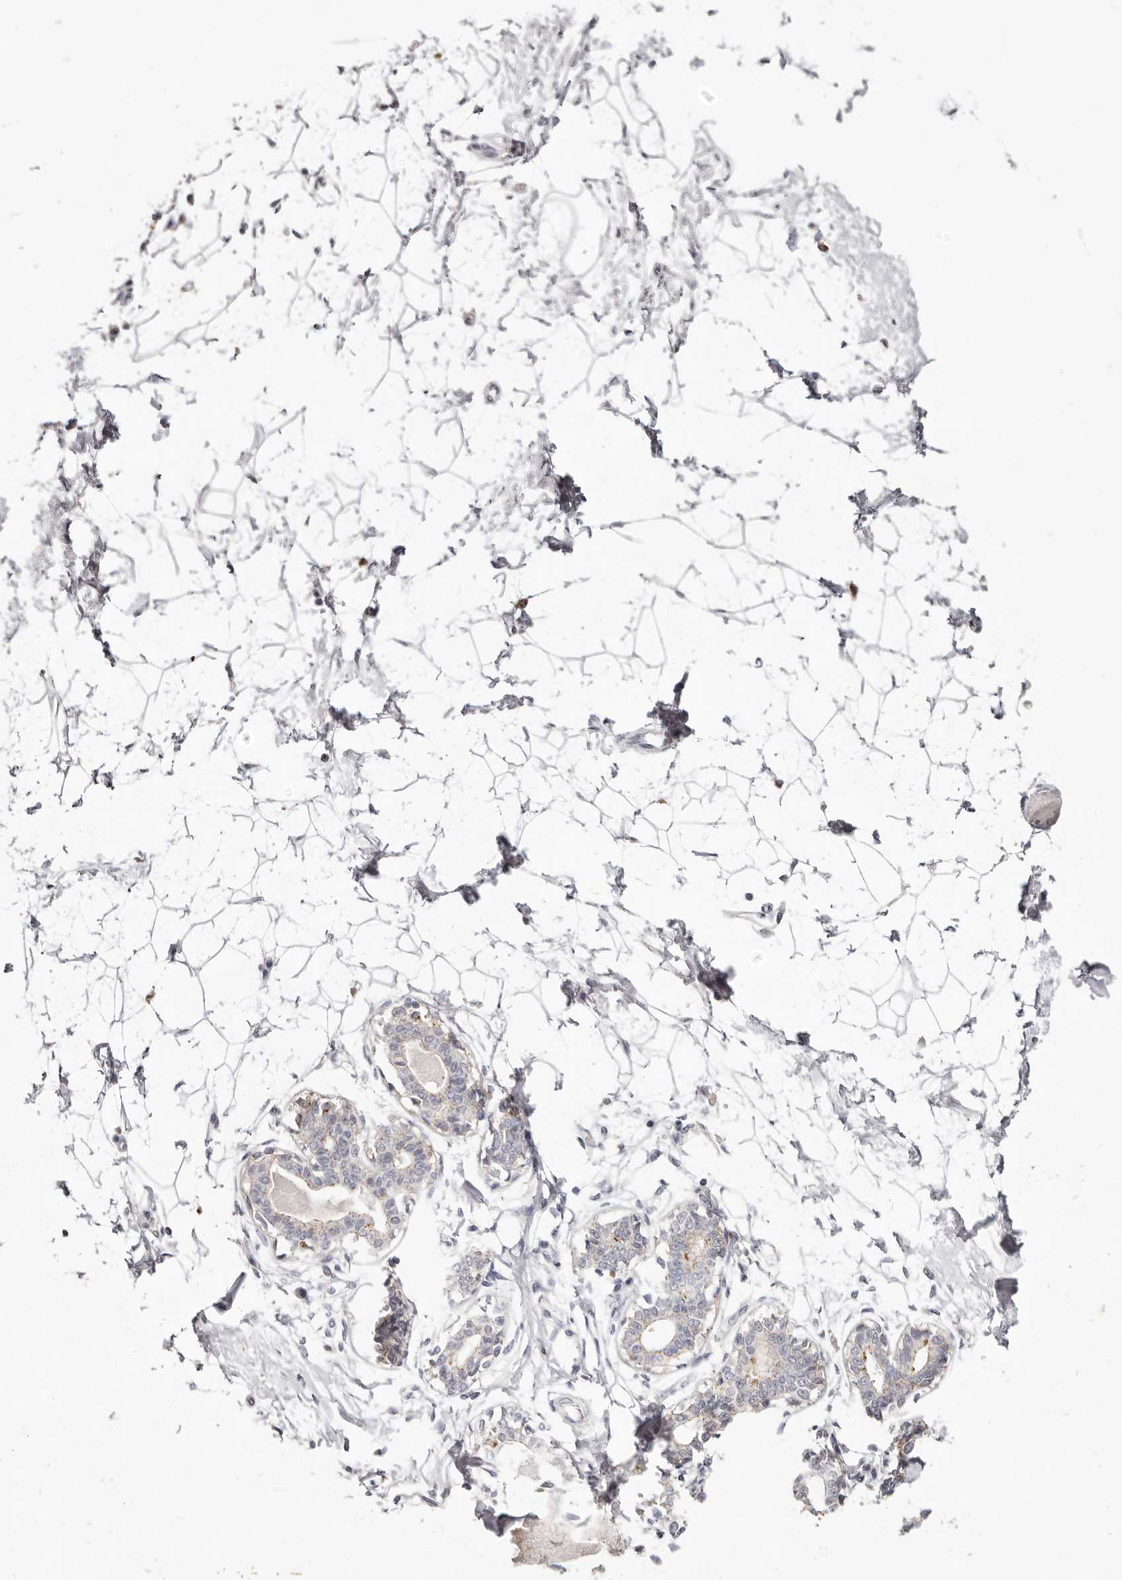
{"staining": {"intensity": "negative", "quantity": "none", "location": "none"}, "tissue": "breast", "cell_type": "Adipocytes", "image_type": "normal", "snomed": [{"axis": "morphology", "description": "Normal tissue, NOS"}, {"axis": "topography", "description": "Breast"}], "caption": "This is an immunohistochemistry image of unremarkable human breast. There is no staining in adipocytes.", "gene": "PCDHB6", "patient": {"sex": "female", "age": 45}}